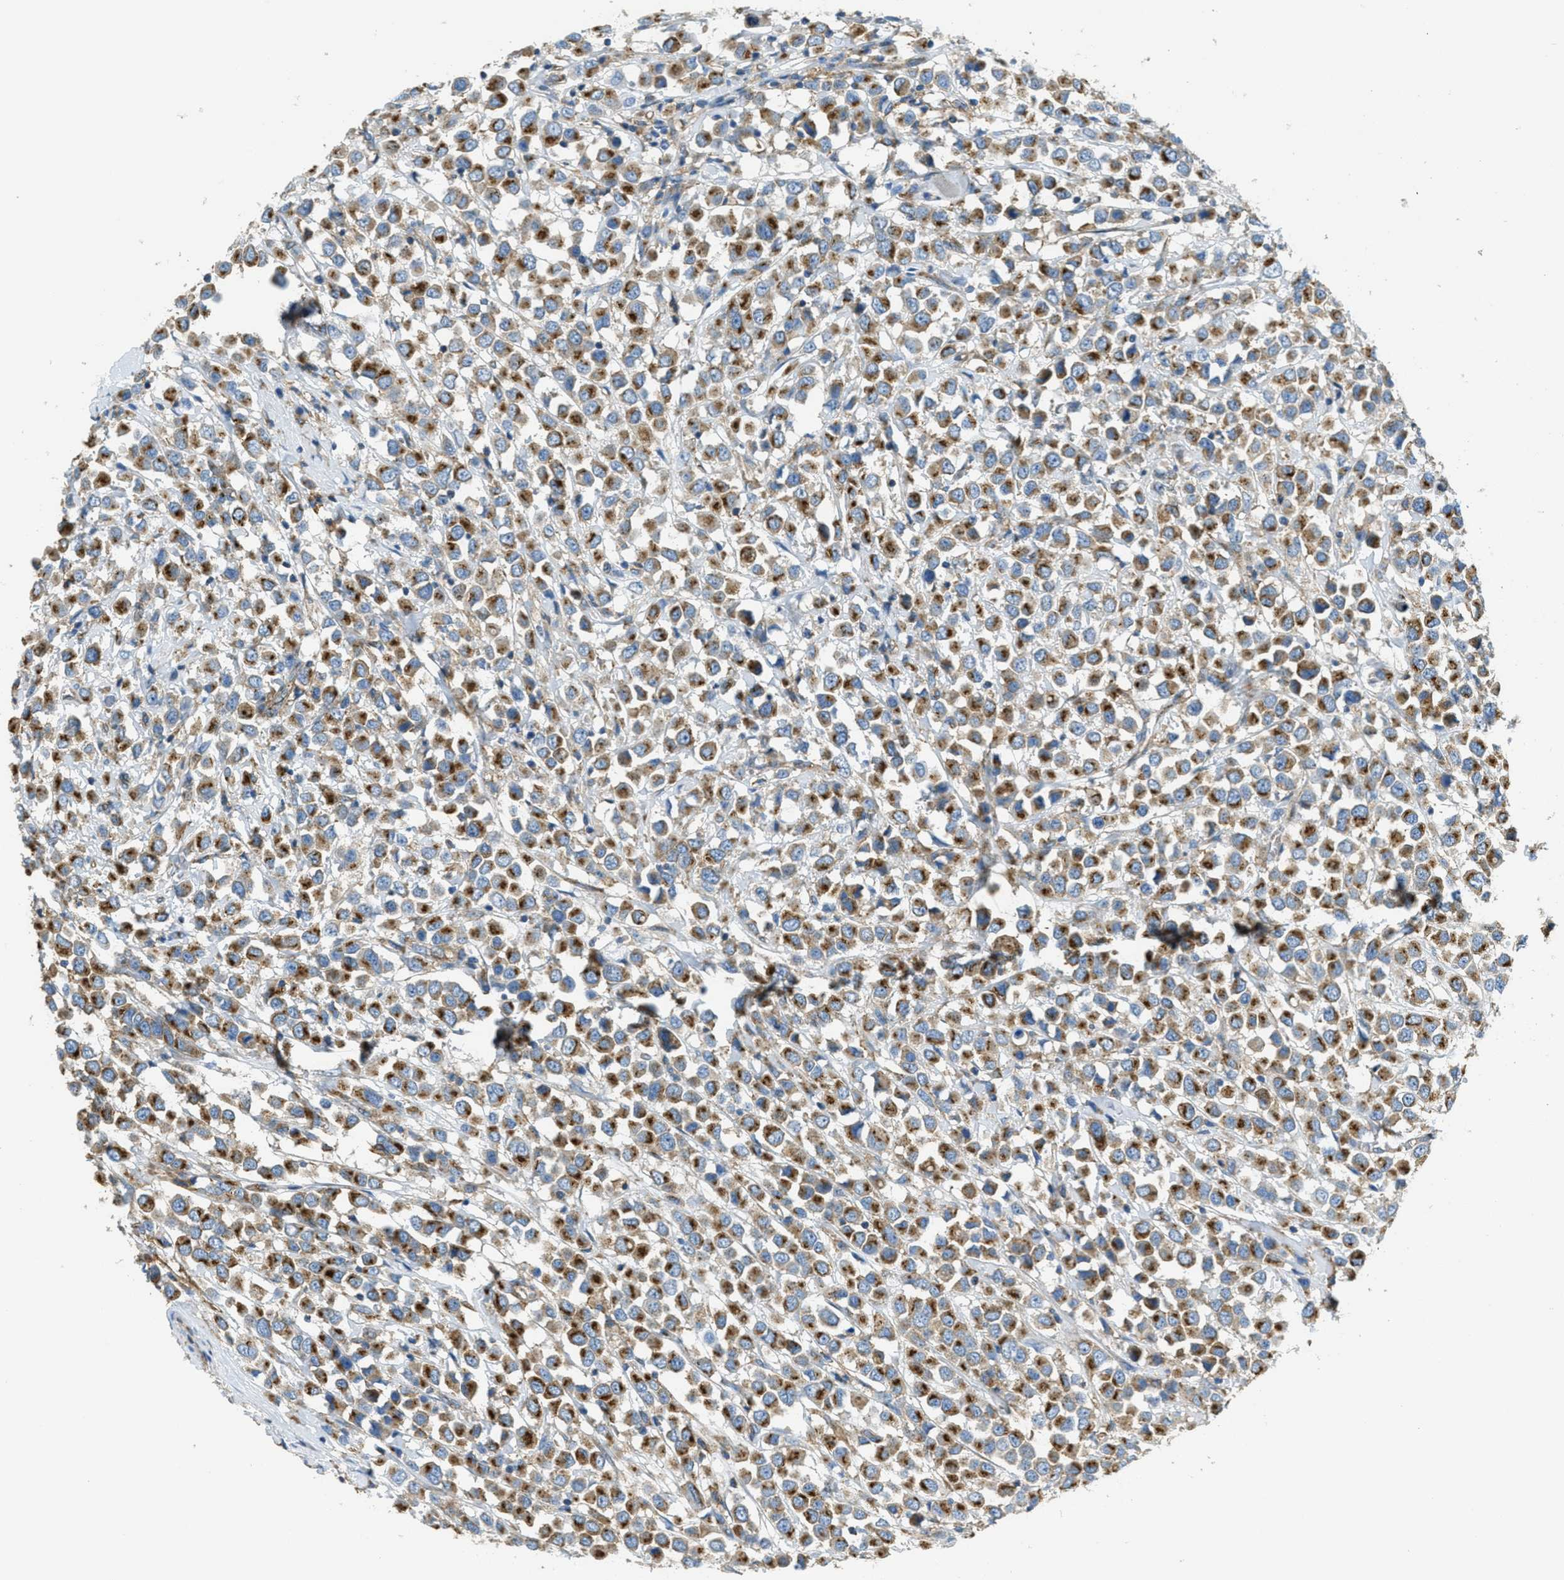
{"staining": {"intensity": "strong", "quantity": ">75%", "location": "cytoplasmic/membranous"}, "tissue": "breast cancer", "cell_type": "Tumor cells", "image_type": "cancer", "snomed": [{"axis": "morphology", "description": "Duct carcinoma"}, {"axis": "topography", "description": "Breast"}], "caption": "IHC (DAB) staining of breast cancer (infiltrating ductal carcinoma) reveals strong cytoplasmic/membranous protein staining in about >75% of tumor cells. (DAB IHC with brightfield microscopy, high magnification).", "gene": "AP2B1", "patient": {"sex": "female", "age": 61}}